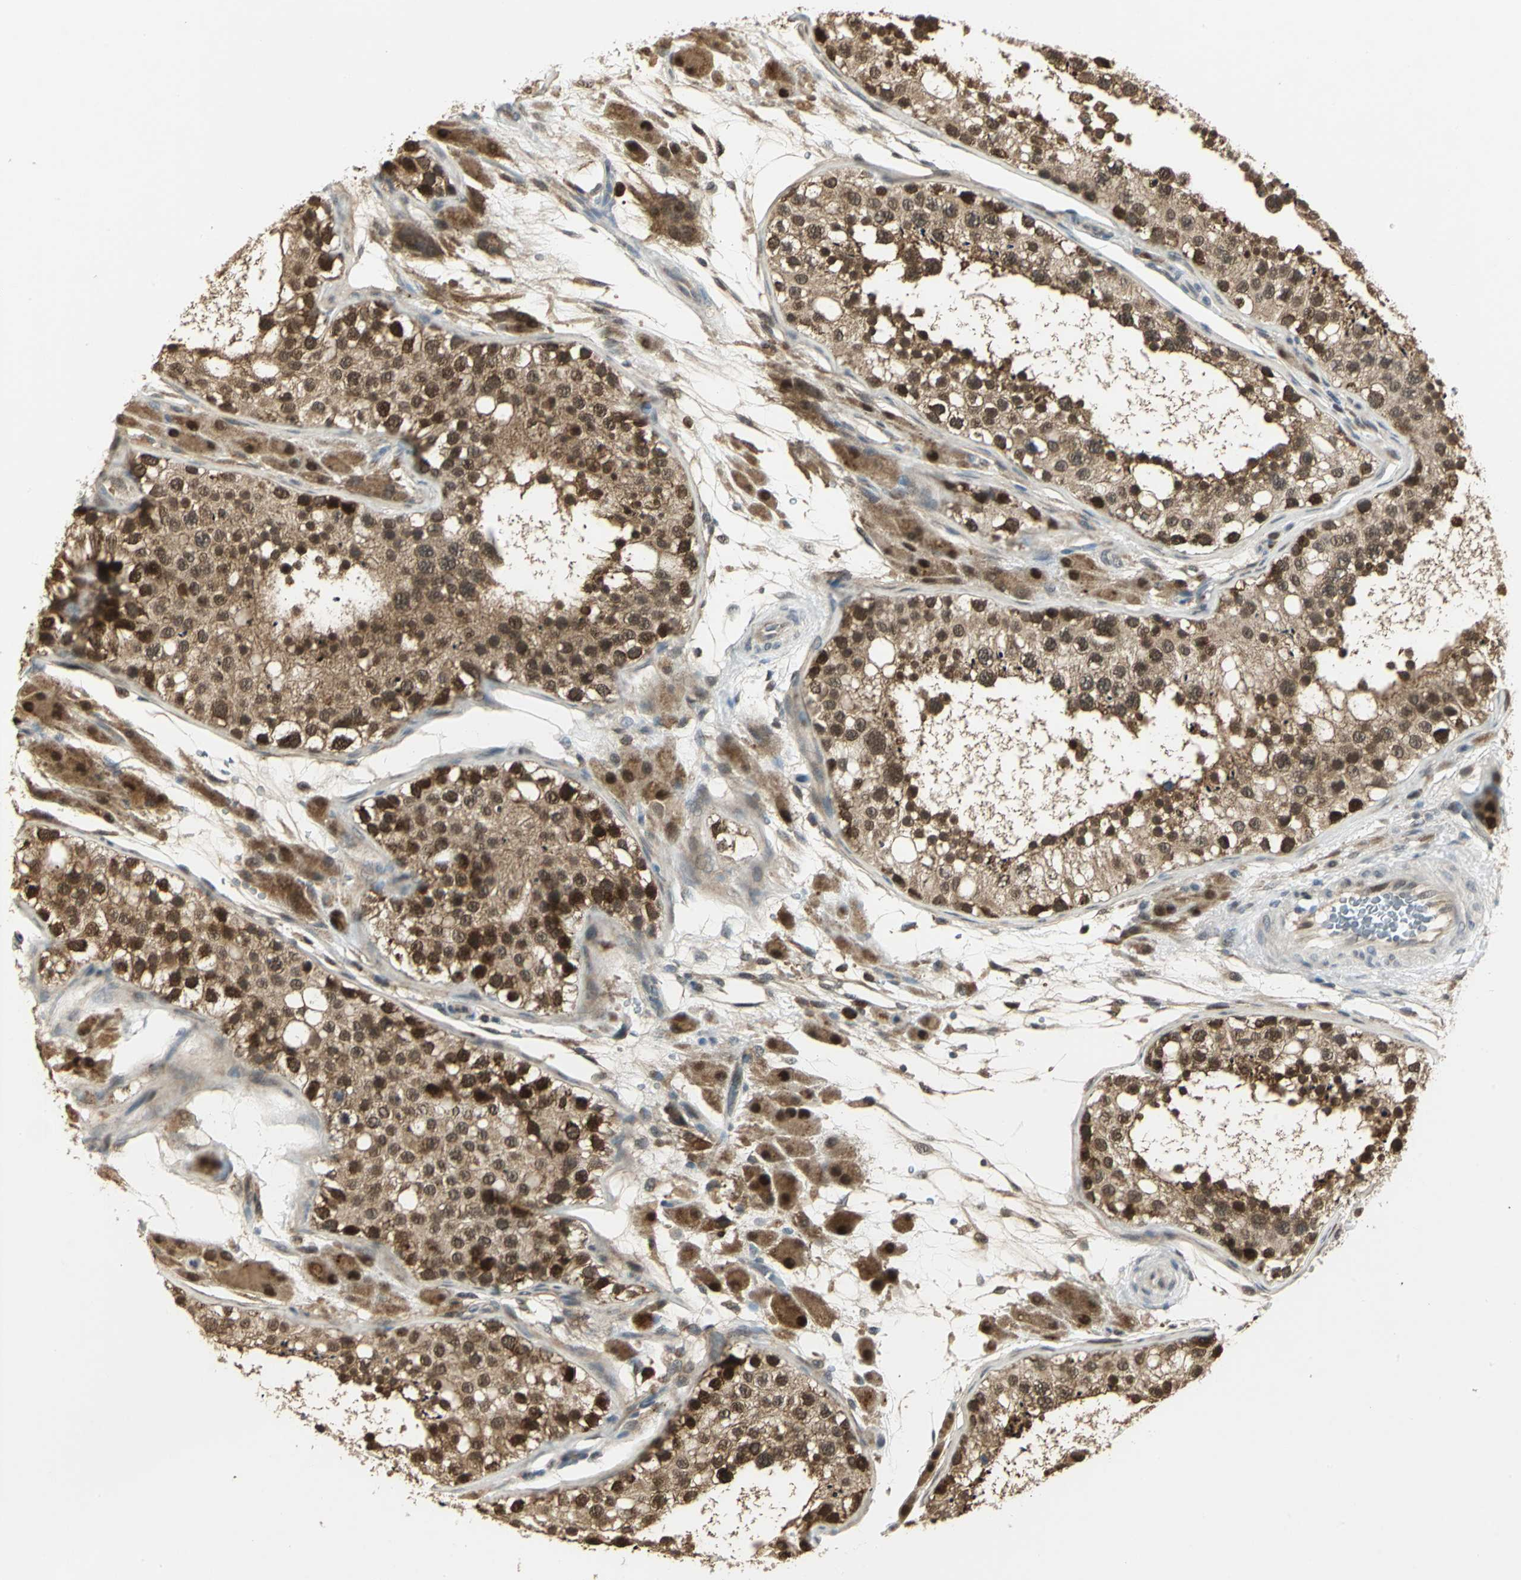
{"staining": {"intensity": "strong", "quantity": ">75%", "location": "cytoplasmic/membranous,nuclear"}, "tissue": "testis", "cell_type": "Cells in seminiferous ducts", "image_type": "normal", "snomed": [{"axis": "morphology", "description": "Normal tissue, NOS"}, {"axis": "topography", "description": "Testis"}], "caption": "Cells in seminiferous ducts display high levels of strong cytoplasmic/membranous,nuclear positivity in about >75% of cells in benign human testis.", "gene": "PSMC4", "patient": {"sex": "male", "age": 26}}